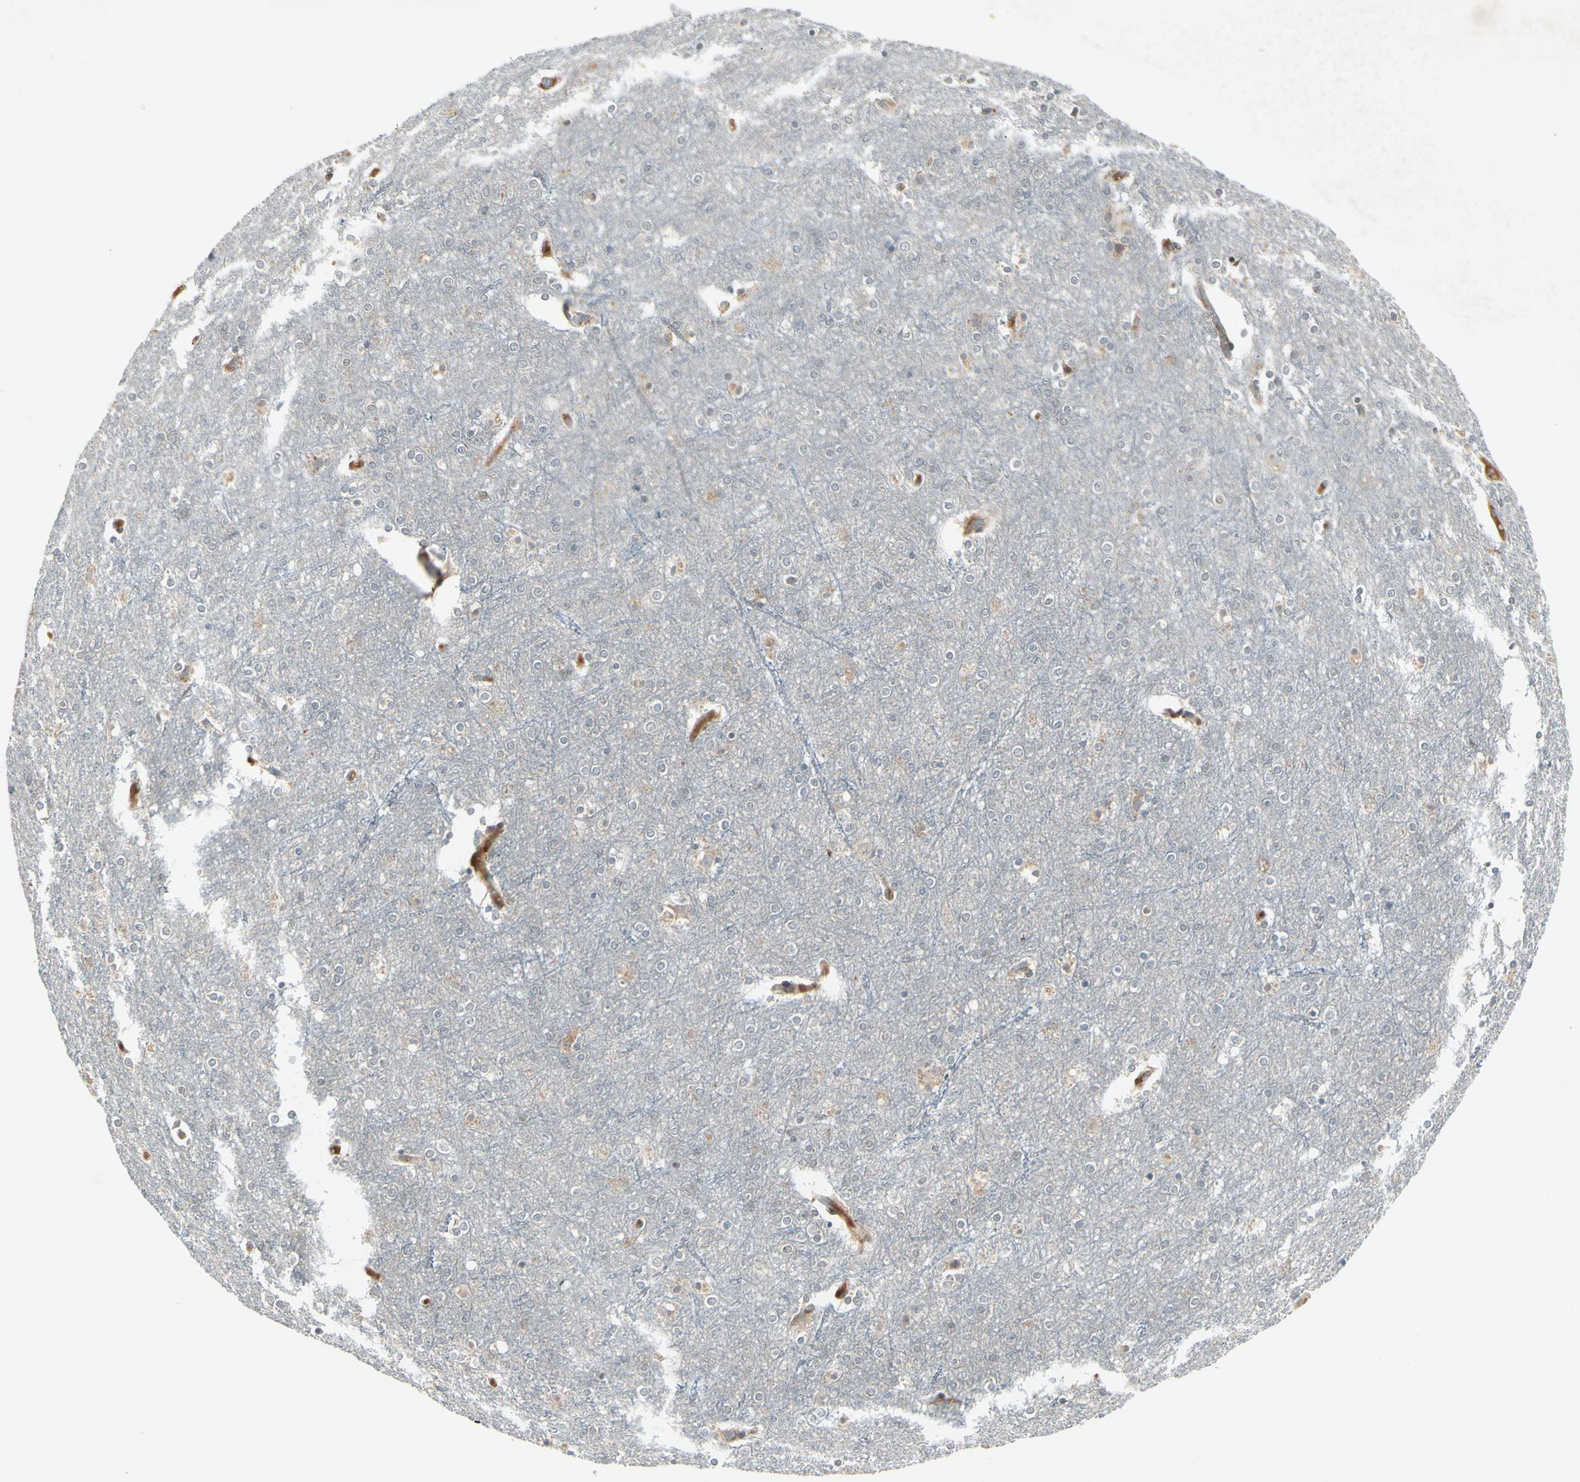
{"staining": {"intensity": "negative", "quantity": "none", "location": "none"}, "tissue": "cerebral cortex", "cell_type": "Endothelial cells", "image_type": "normal", "snomed": [{"axis": "morphology", "description": "Normal tissue, NOS"}, {"axis": "topography", "description": "Cerebral cortex"}], "caption": "This is an immunohistochemistry histopathology image of unremarkable cerebral cortex. There is no positivity in endothelial cells.", "gene": "FHDC1", "patient": {"sex": "female", "age": 54}}